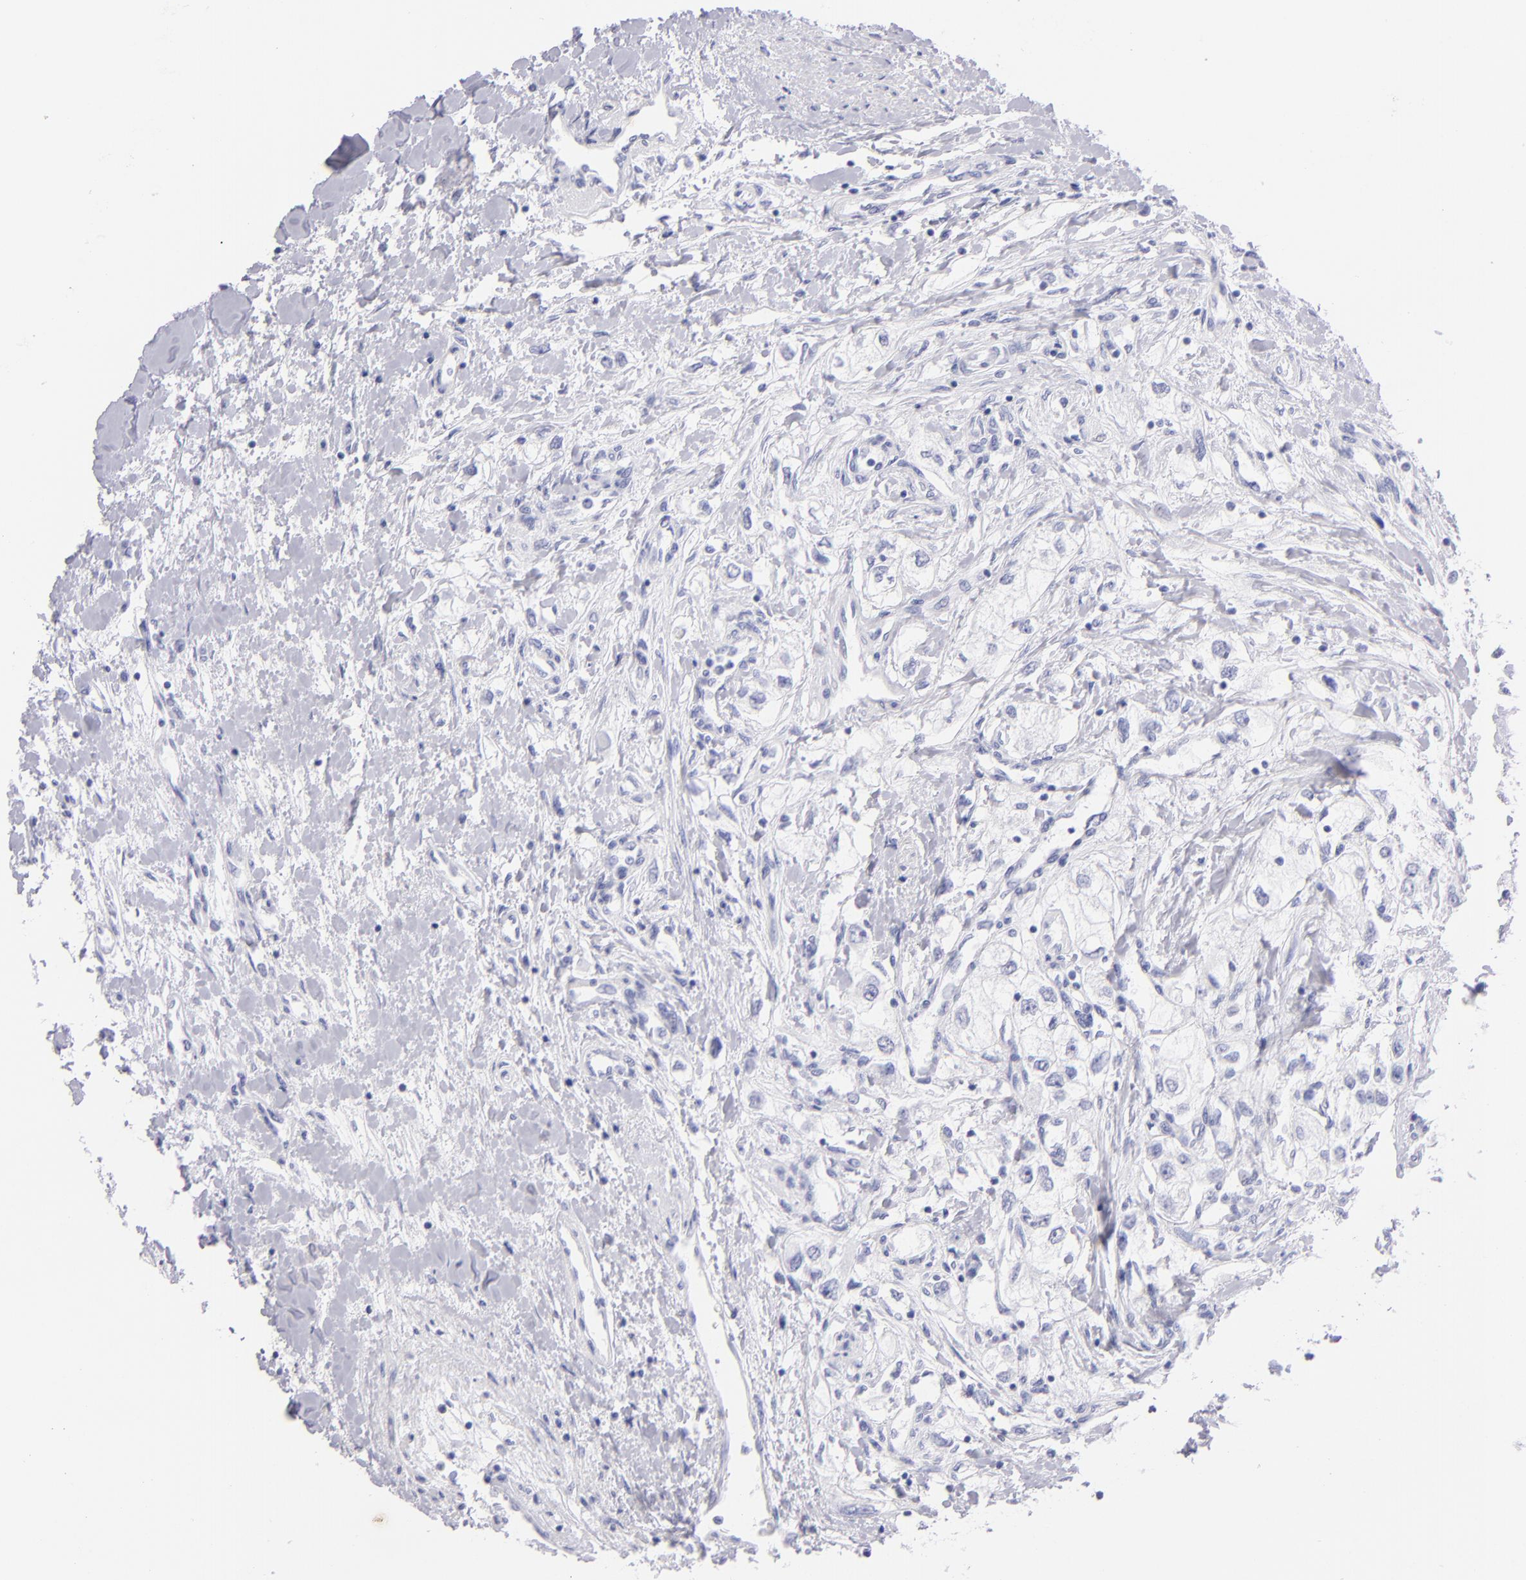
{"staining": {"intensity": "negative", "quantity": "none", "location": "none"}, "tissue": "renal cancer", "cell_type": "Tumor cells", "image_type": "cancer", "snomed": [{"axis": "morphology", "description": "Adenocarcinoma, NOS"}, {"axis": "topography", "description": "Kidney"}], "caption": "The micrograph demonstrates no significant positivity in tumor cells of renal cancer (adenocarcinoma).", "gene": "PRPH", "patient": {"sex": "male", "age": 57}}